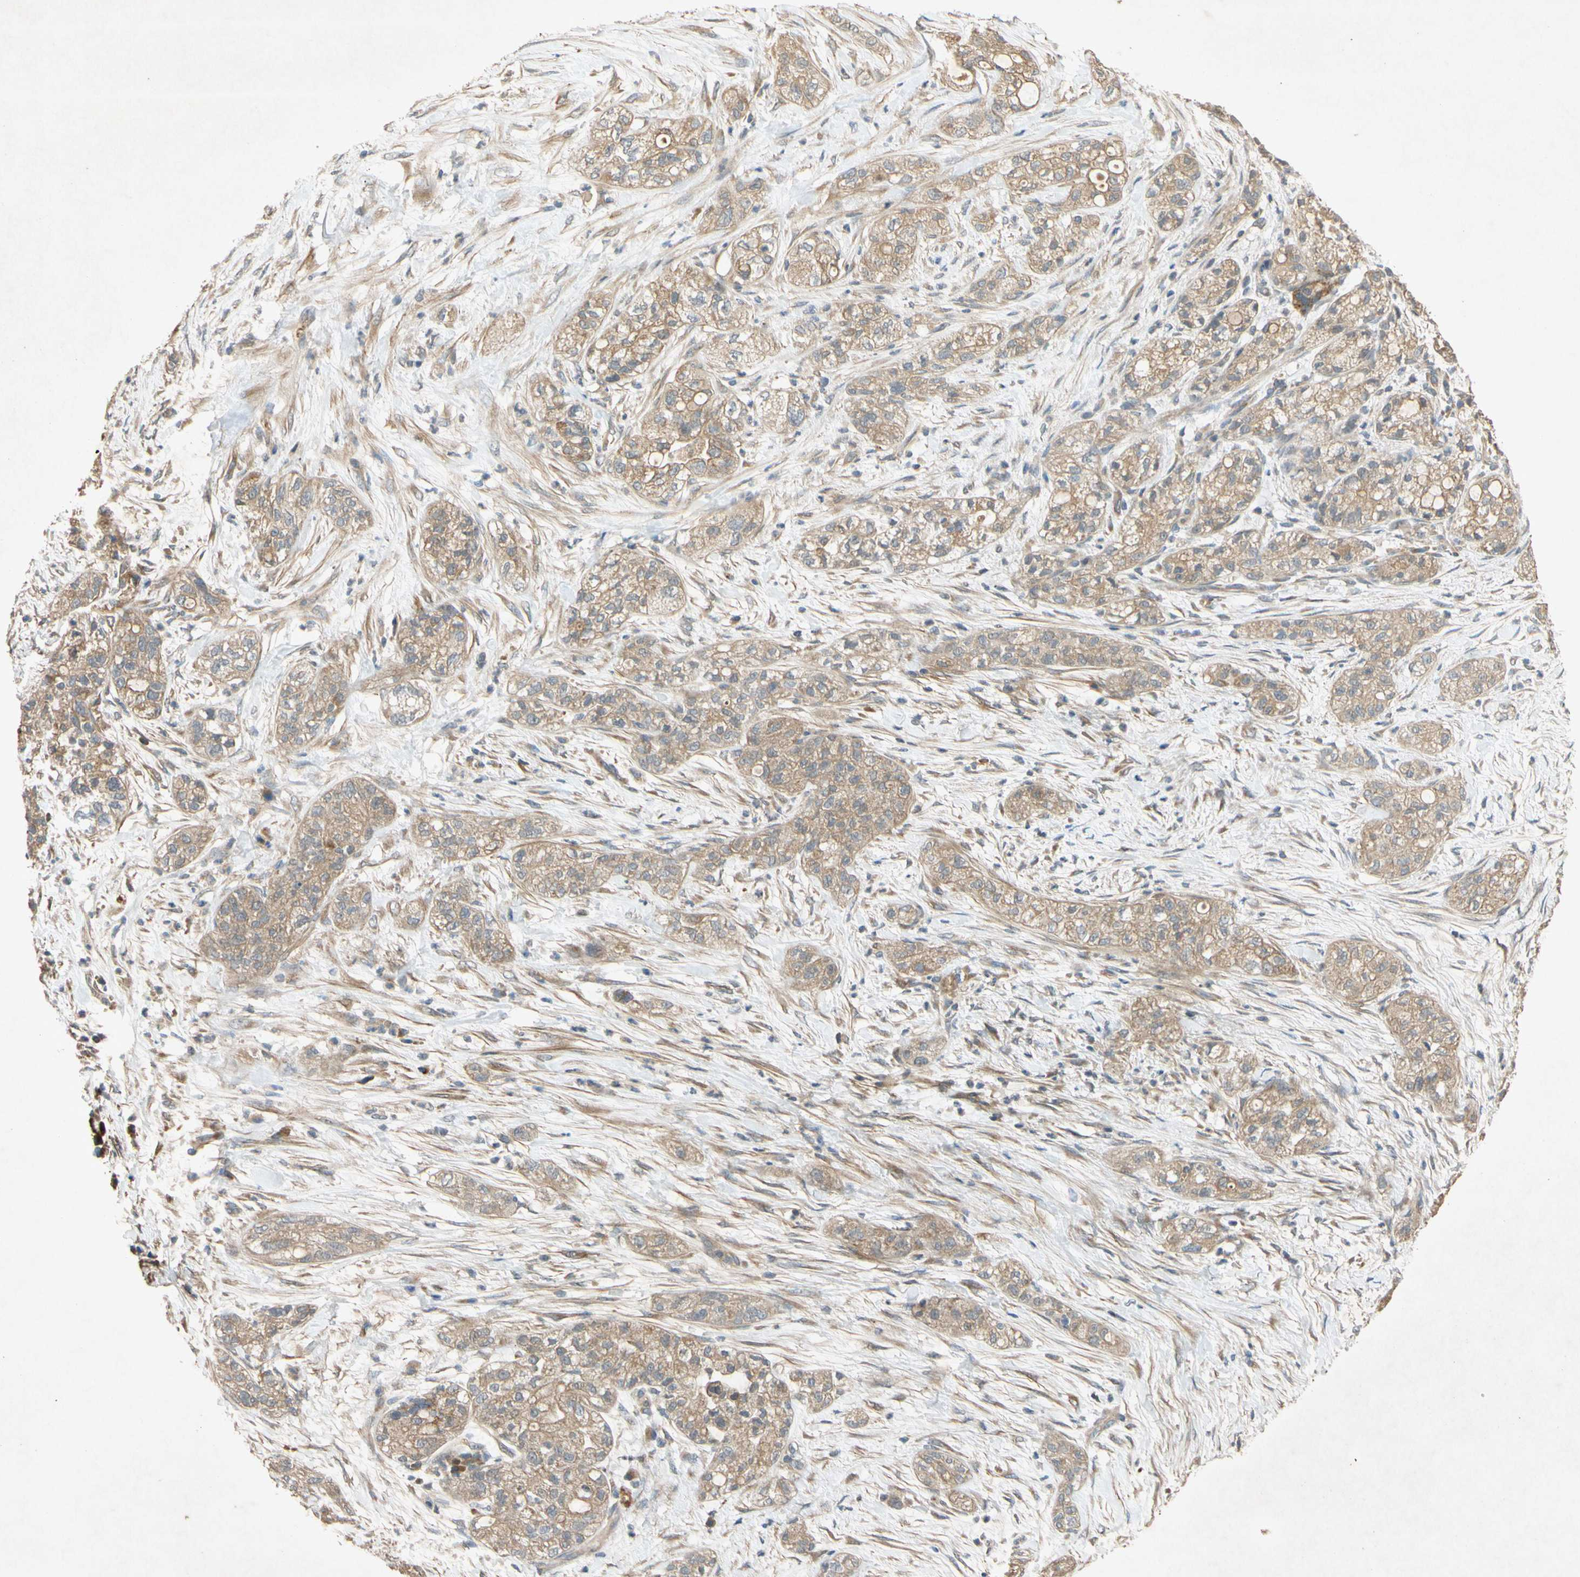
{"staining": {"intensity": "weak", "quantity": ">75%", "location": "cytoplasmic/membranous"}, "tissue": "pancreatic cancer", "cell_type": "Tumor cells", "image_type": "cancer", "snomed": [{"axis": "morphology", "description": "Adenocarcinoma, NOS"}, {"axis": "topography", "description": "Pancreas"}], "caption": "Human adenocarcinoma (pancreatic) stained for a protein (brown) demonstrates weak cytoplasmic/membranous positive positivity in approximately >75% of tumor cells.", "gene": "PARD6A", "patient": {"sex": "female", "age": 78}}